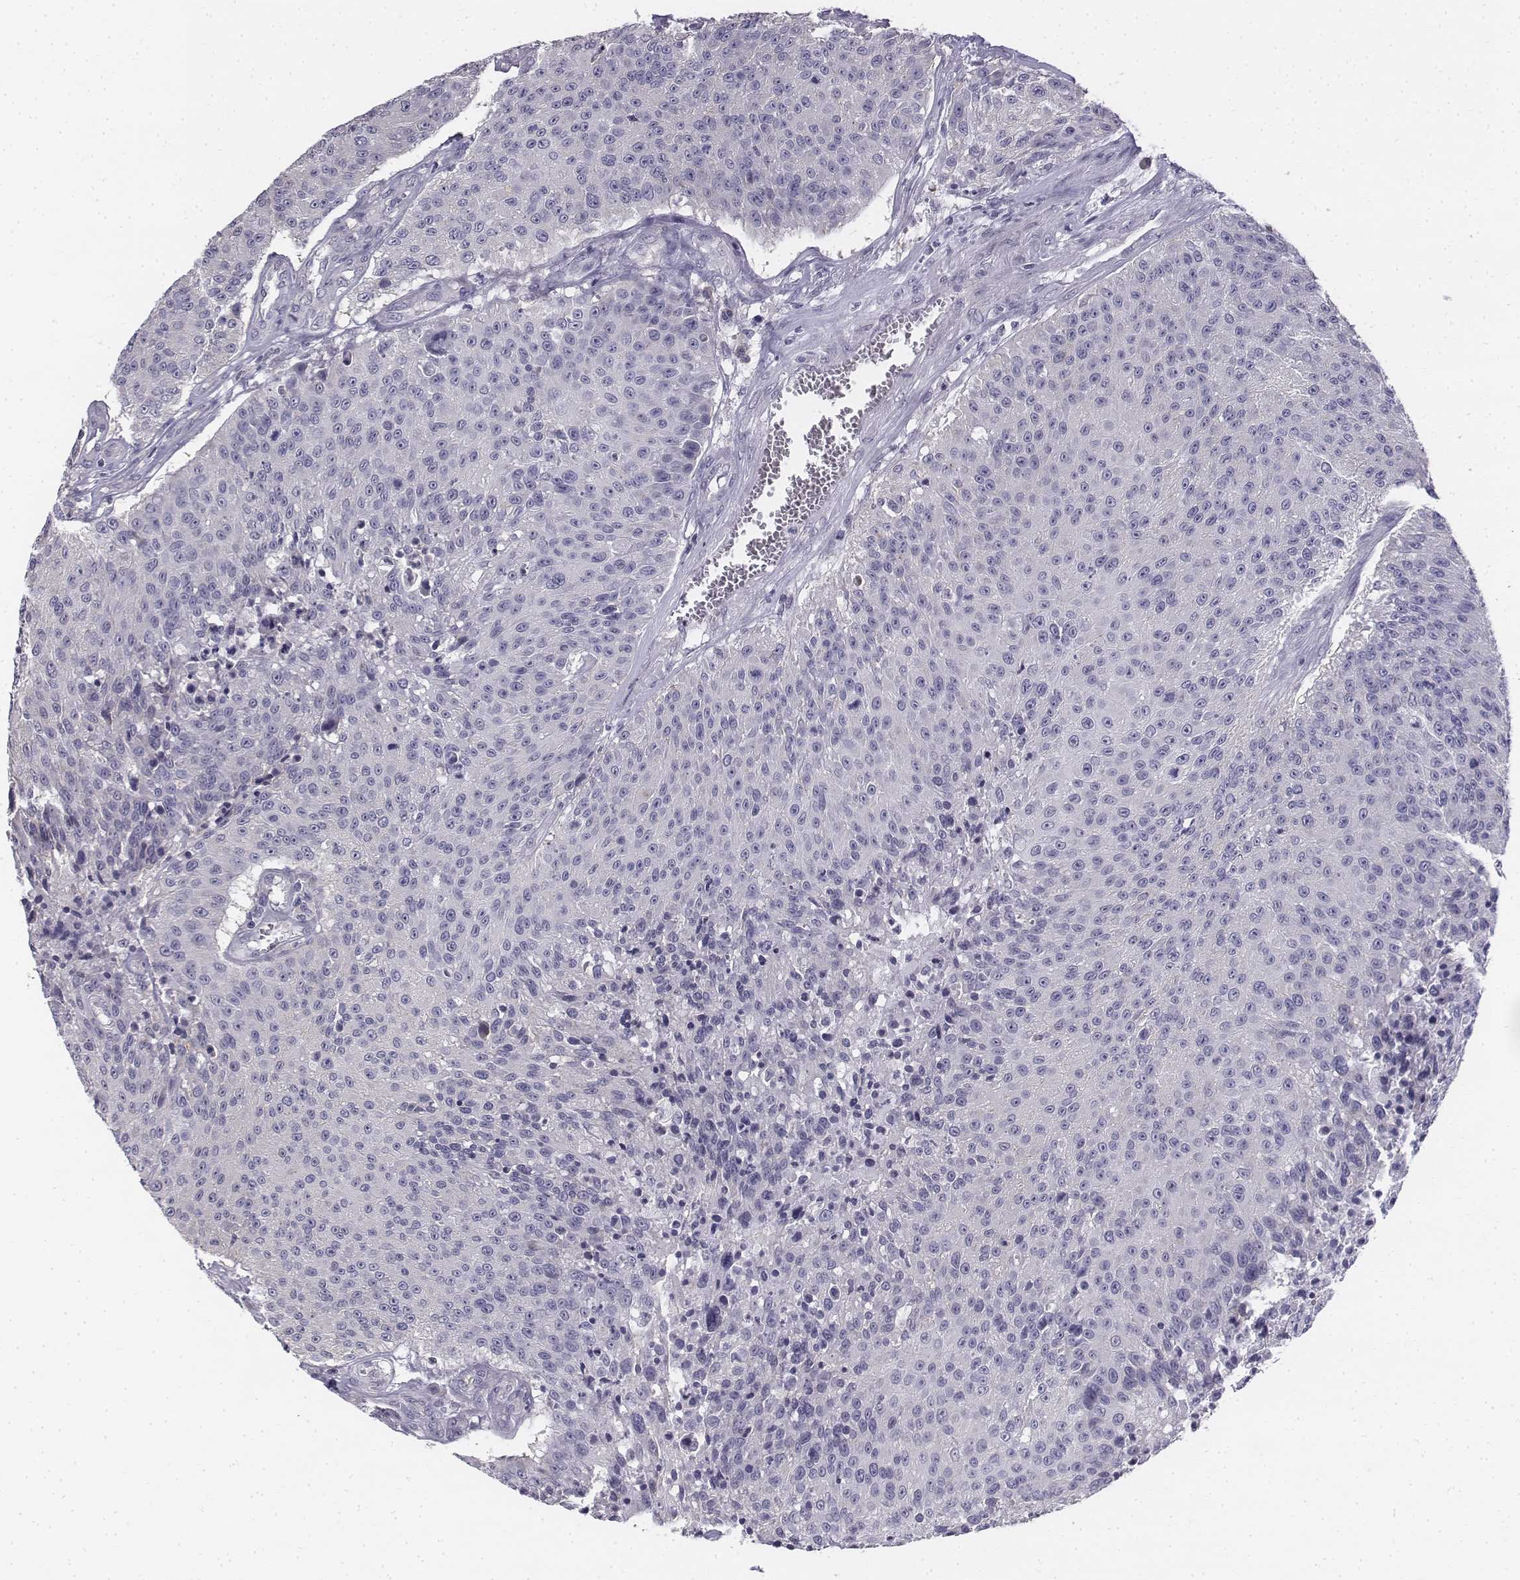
{"staining": {"intensity": "negative", "quantity": "none", "location": "none"}, "tissue": "urothelial cancer", "cell_type": "Tumor cells", "image_type": "cancer", "snomed": [{"axis": "morphology", "description": "Urothelial carcinoma, NOS"}, {"axis": "topography", "description": "Urinary bladder"}], "caption": "The micrograph exhibits no staining of tumor cells in transitional cell carcinoma.", "gene": "PENK", "patient": {"sex": "male", "age": 55}}